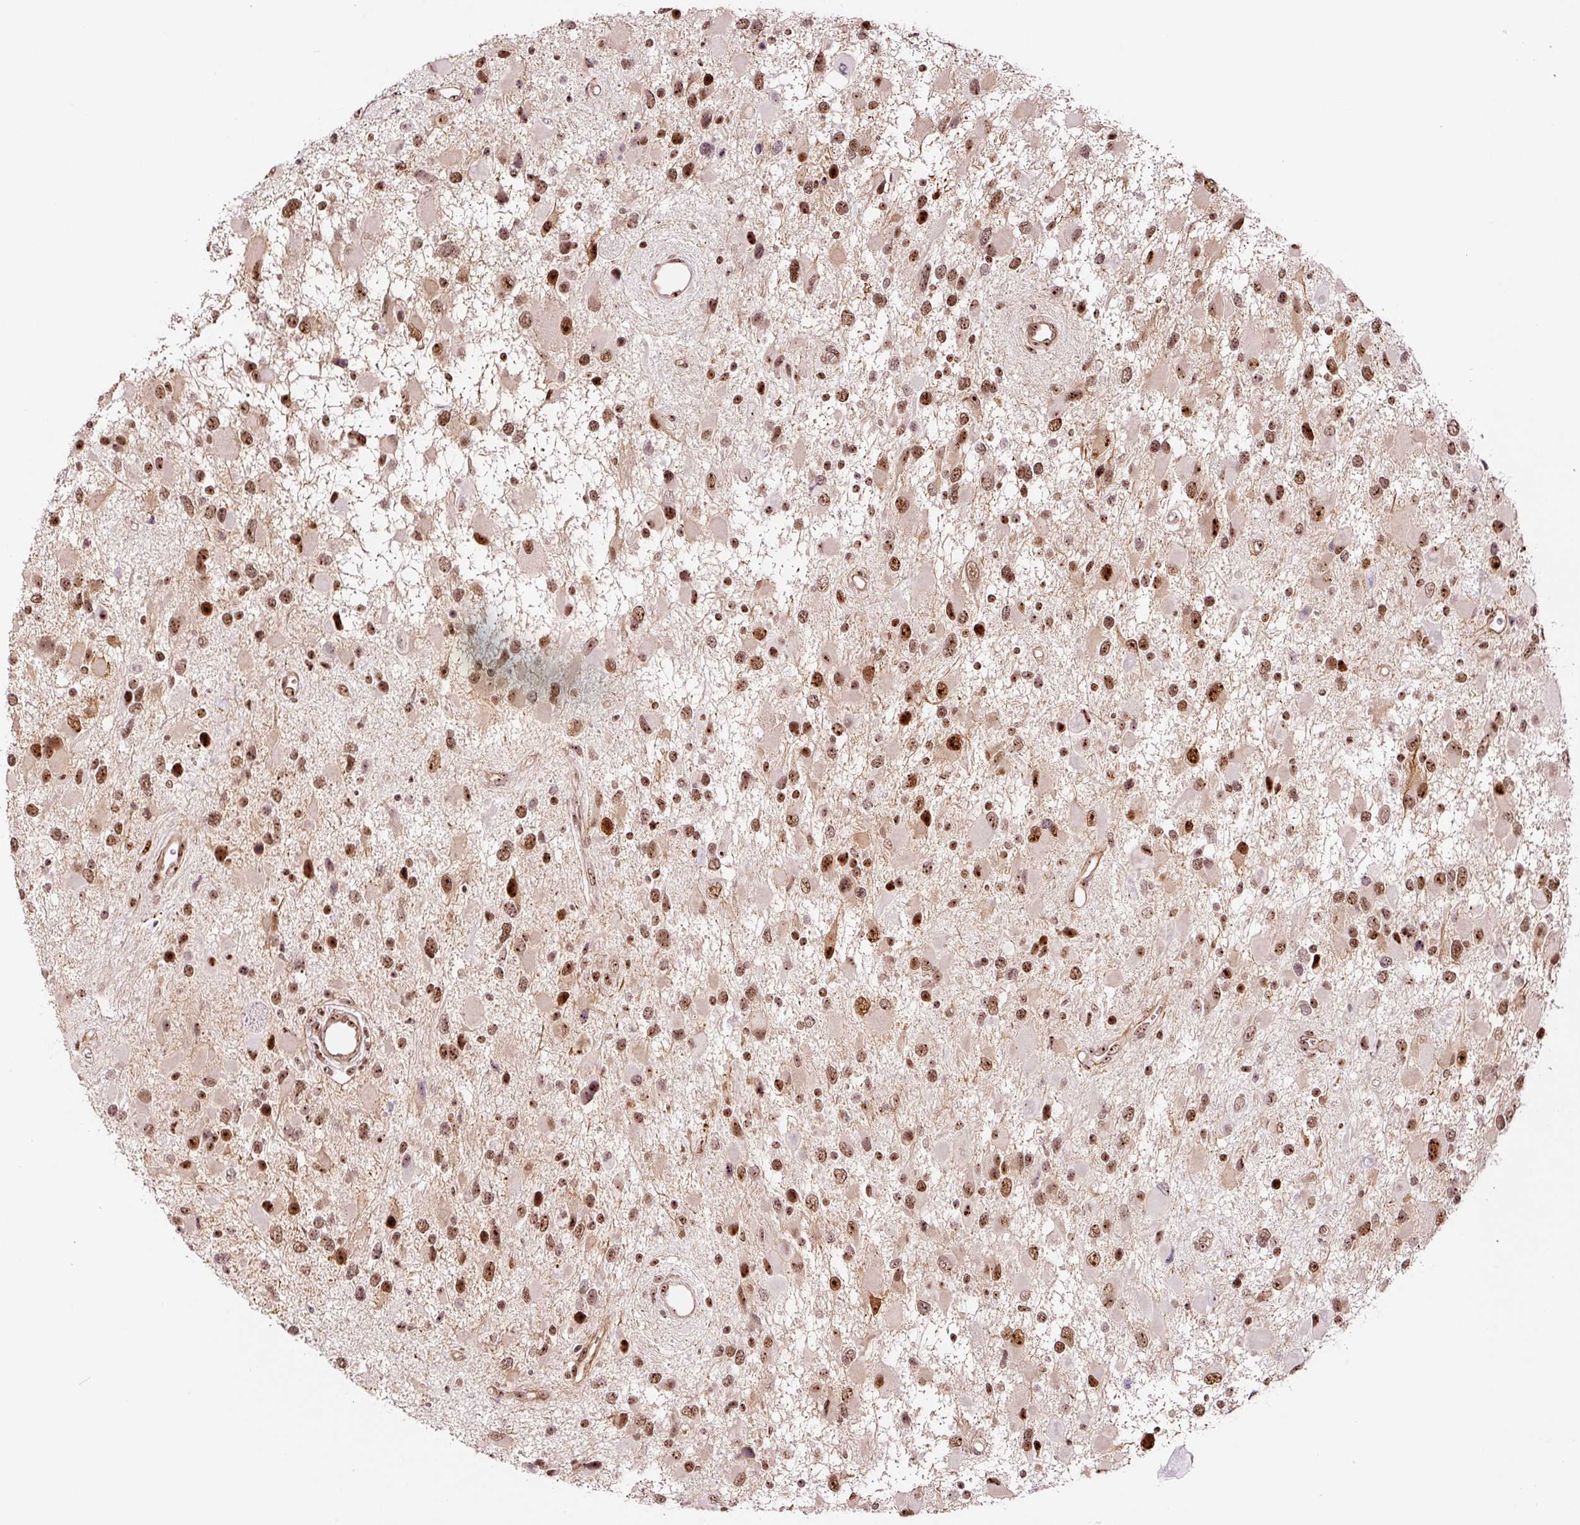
{"staining": {"intensity": "strong", "quantity": ">75%", "location": "nuclear"}, "tissue": "glioma", "cell_type": "Tumor cells", "image_type": "cancer", "snomed": [{"axis": "morphology", "description": "Glioma, malignant, High grade"}, {"axis": "topography", "description": "Brain"}], "caption": "There is high levels of strong nuclear positivity in tumor cells of glioma, as demonstrated by immunohistochemical staining (brown color).", "gene": "GNL3", "patient": {"sex": "male", "age": 53}}